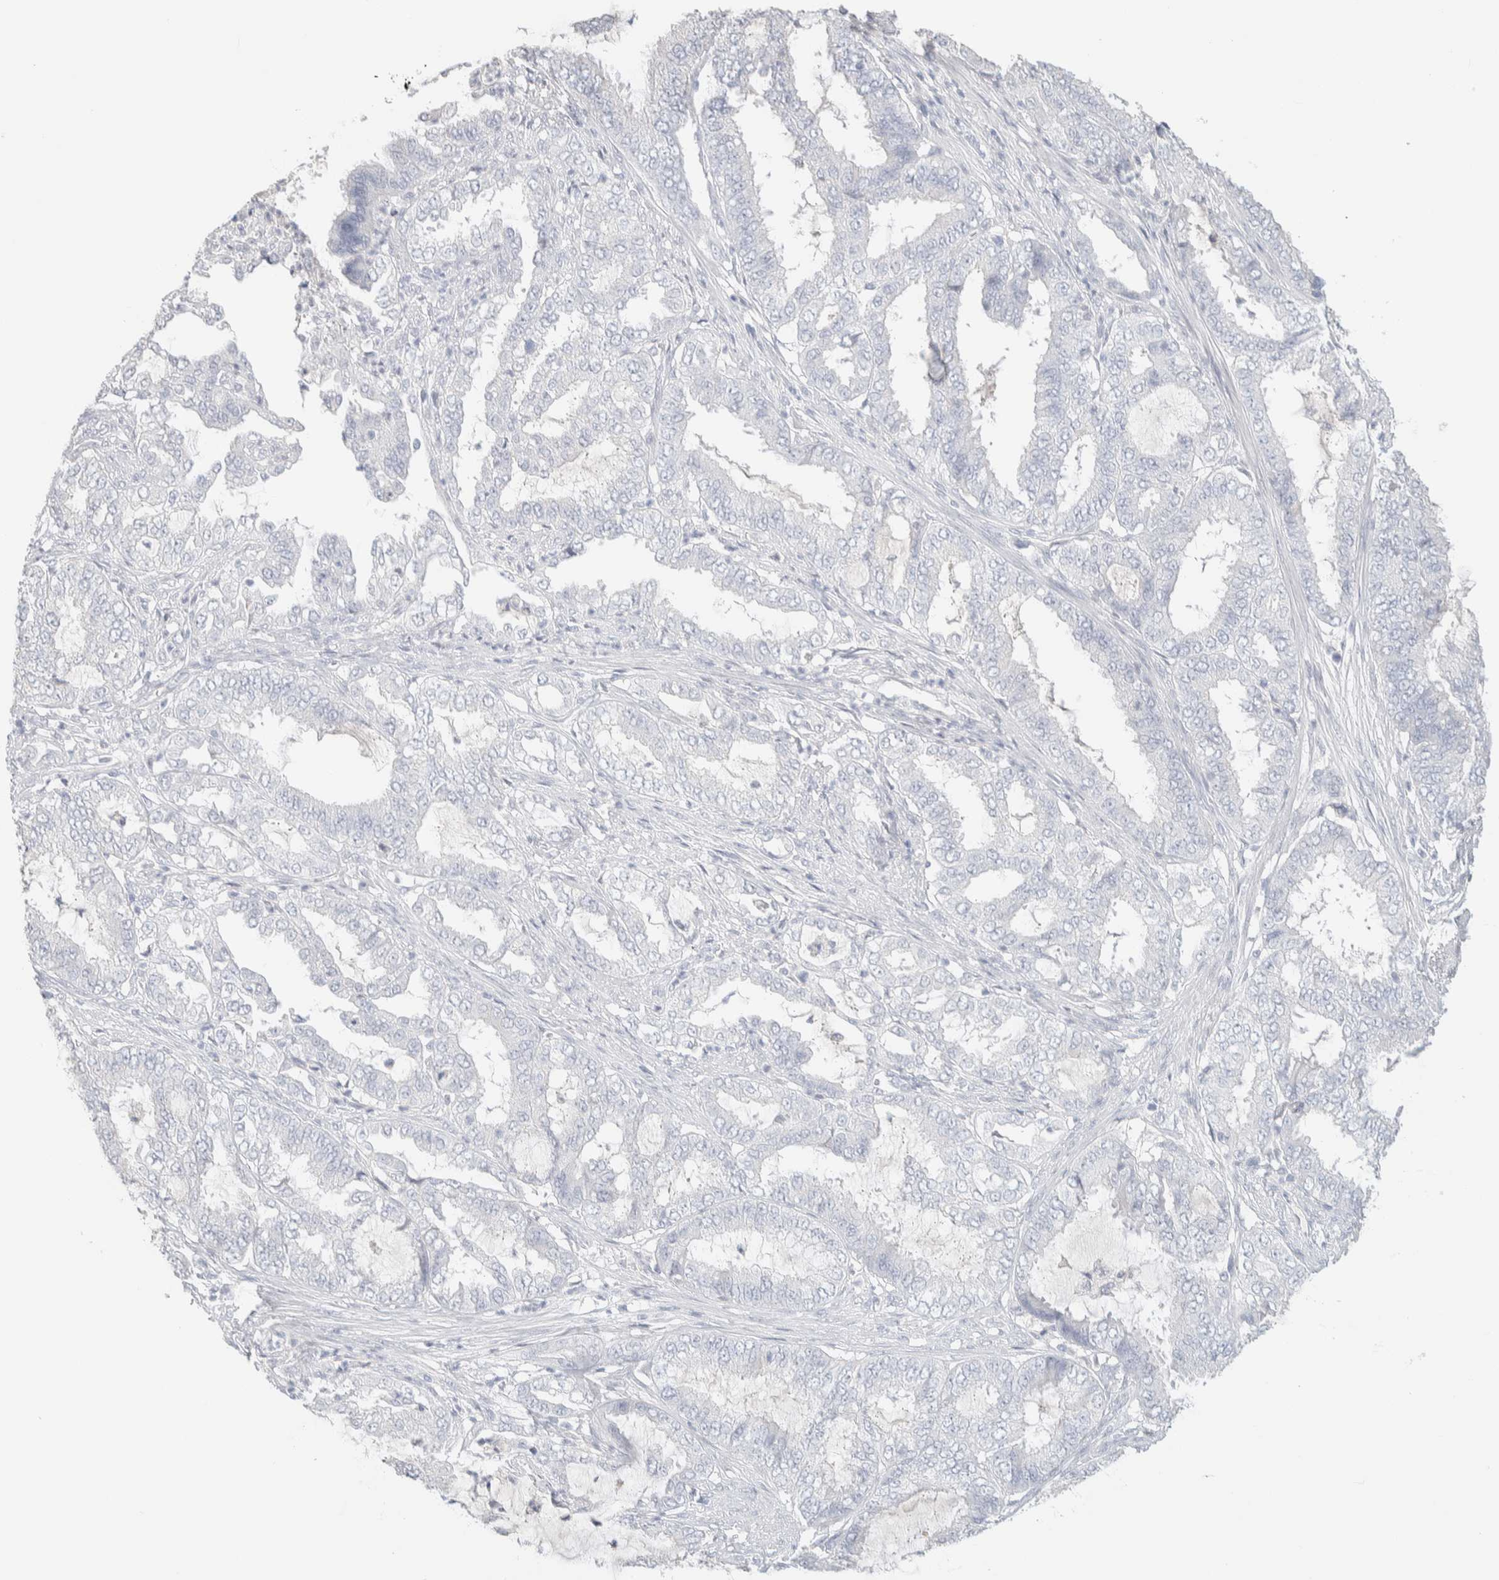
{"staining": {"intensity": "negative", "quantity": "none", "location": "none"}, "tissue": "endometrial cancer", "cell_type": "Tumor cells", "image_type": "cancer", "snomed": [{"axis": "morphology", "description": "Adenocarcinoma, NOS"}, {"axis": "topography", "description": "Endometrium"}], "caption": "Tumor cells are negative for brown protein staining in endometrial adenocarcinoma.", "gene": "RIDA", "patient": {"sex": "female", "age": 51}}